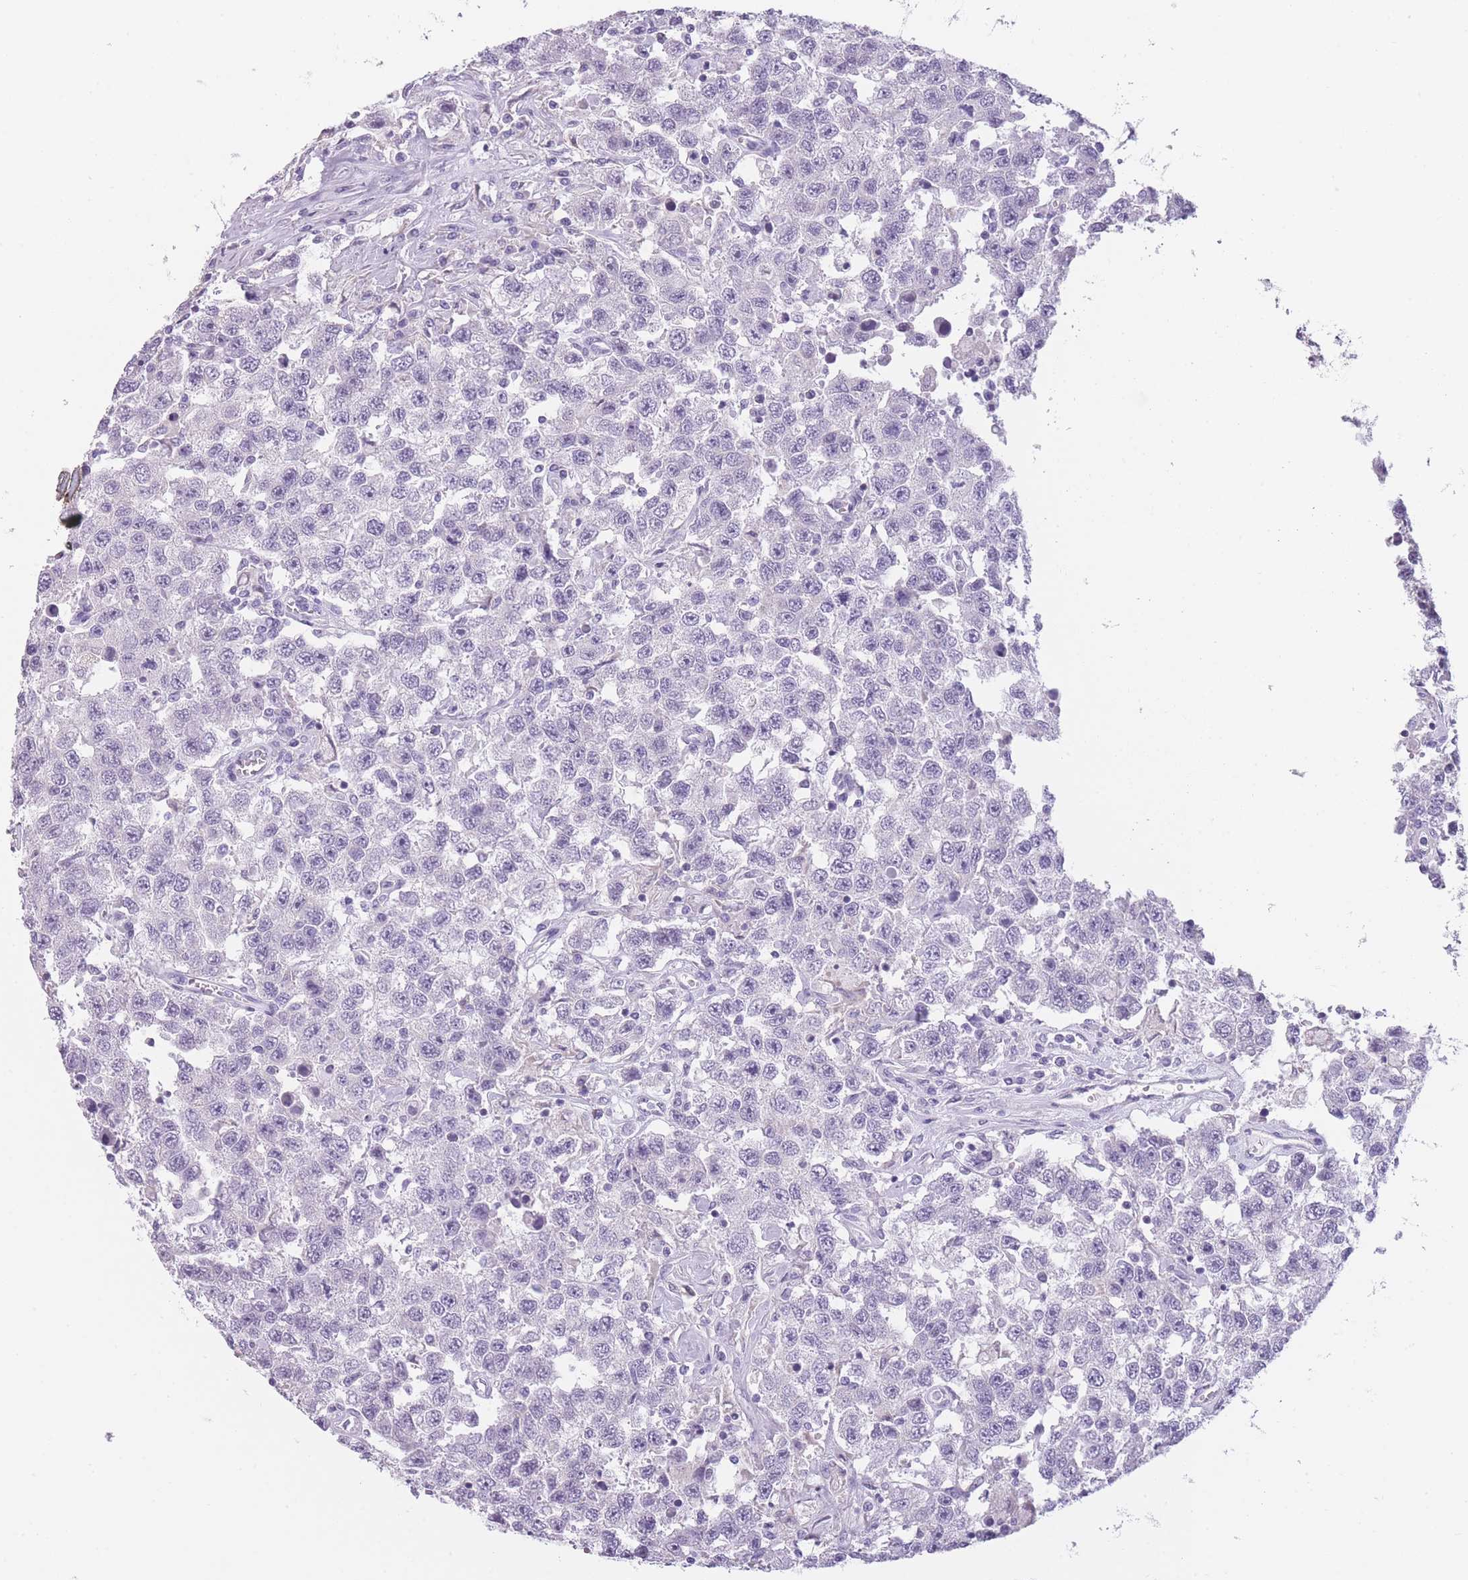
{"staining": {"intensity": "negative", "quantity": "none", "location": "none"}, "tissue": "testis cancer", "cell_type": "Tumor cells", "image_type": "cancer", "snomed": [{"axis": "morphology", "description": "Seminoma, NOS"}, {"axis": "topography", "description": "Testis"}], "caption": "High magnification brightfield microscopy of testis cancer (seminoma) stained with DAB (brown) and counterstained with hematoxylin (blue): tumor cells show no significant positivity. Nuclei are stained in blue.", "gene": "TMEM236", "patient": {"sex": "male", "age": 41}}